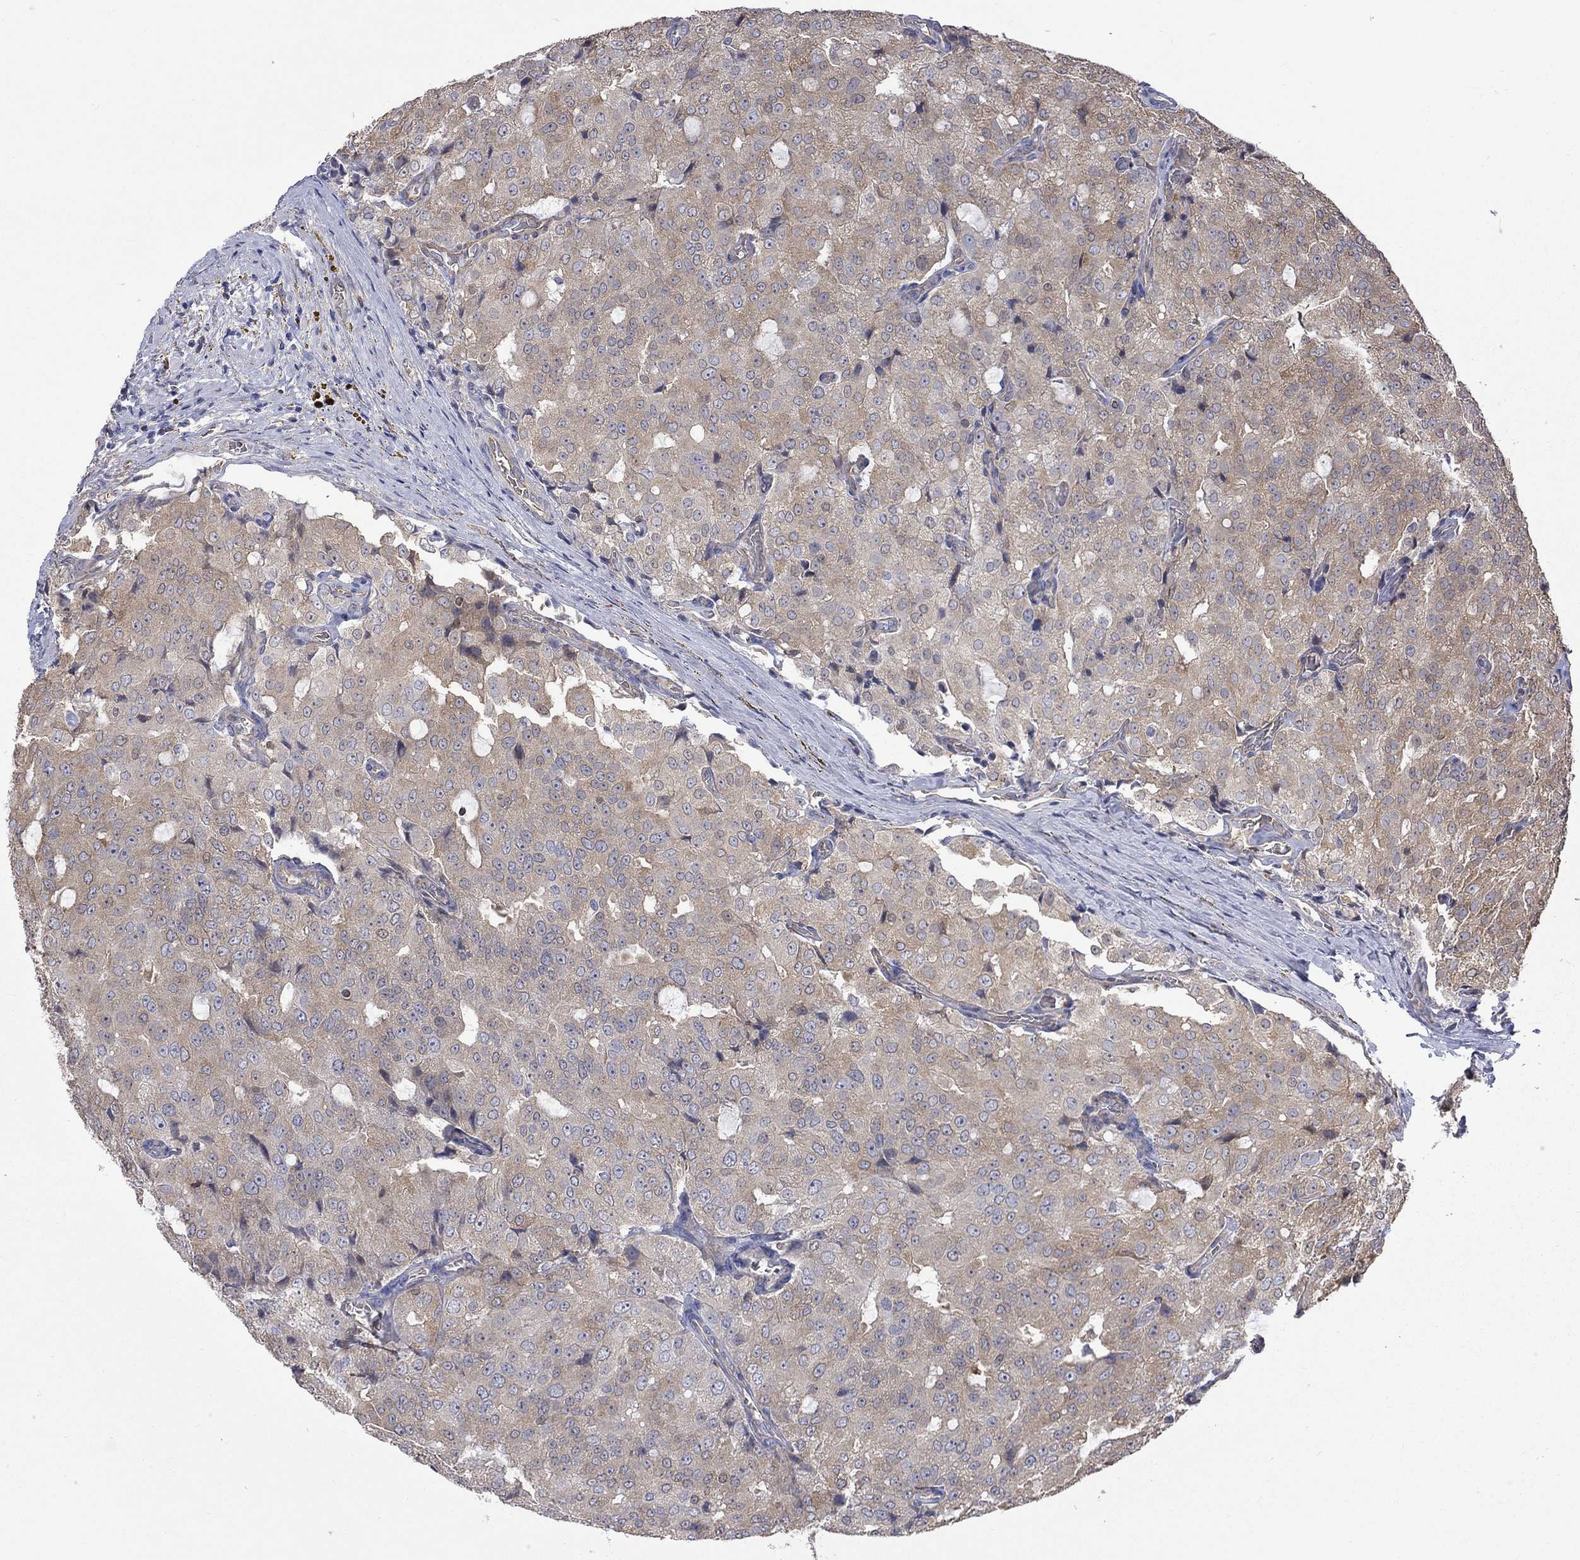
{"staining": {"intensity": "weak", "quantity": "25%-75%", "location": "cytoplasmic/membranous"}, "tissue": "prostate cancer", "cell_type": "Tumor cells", "image_type": "cancer", "snomed": [{"axis": "morphology", "description": "Adenocarcinoma, NOS"}, {"axis": "topography", "description": "Prostate and seminal vesicle, NOS"}, {"axis": "topography", "description": "Prostate"}], "caption": "An image showing weak cytoplasmic/membranous expression in approximately 25%-75% of tumor cells in prostate adenocarcinoma, as visualized by brown immunohistochemical staining.", "gene": "CAMKK2", "patient": {"sex": "male", "age": 67}}